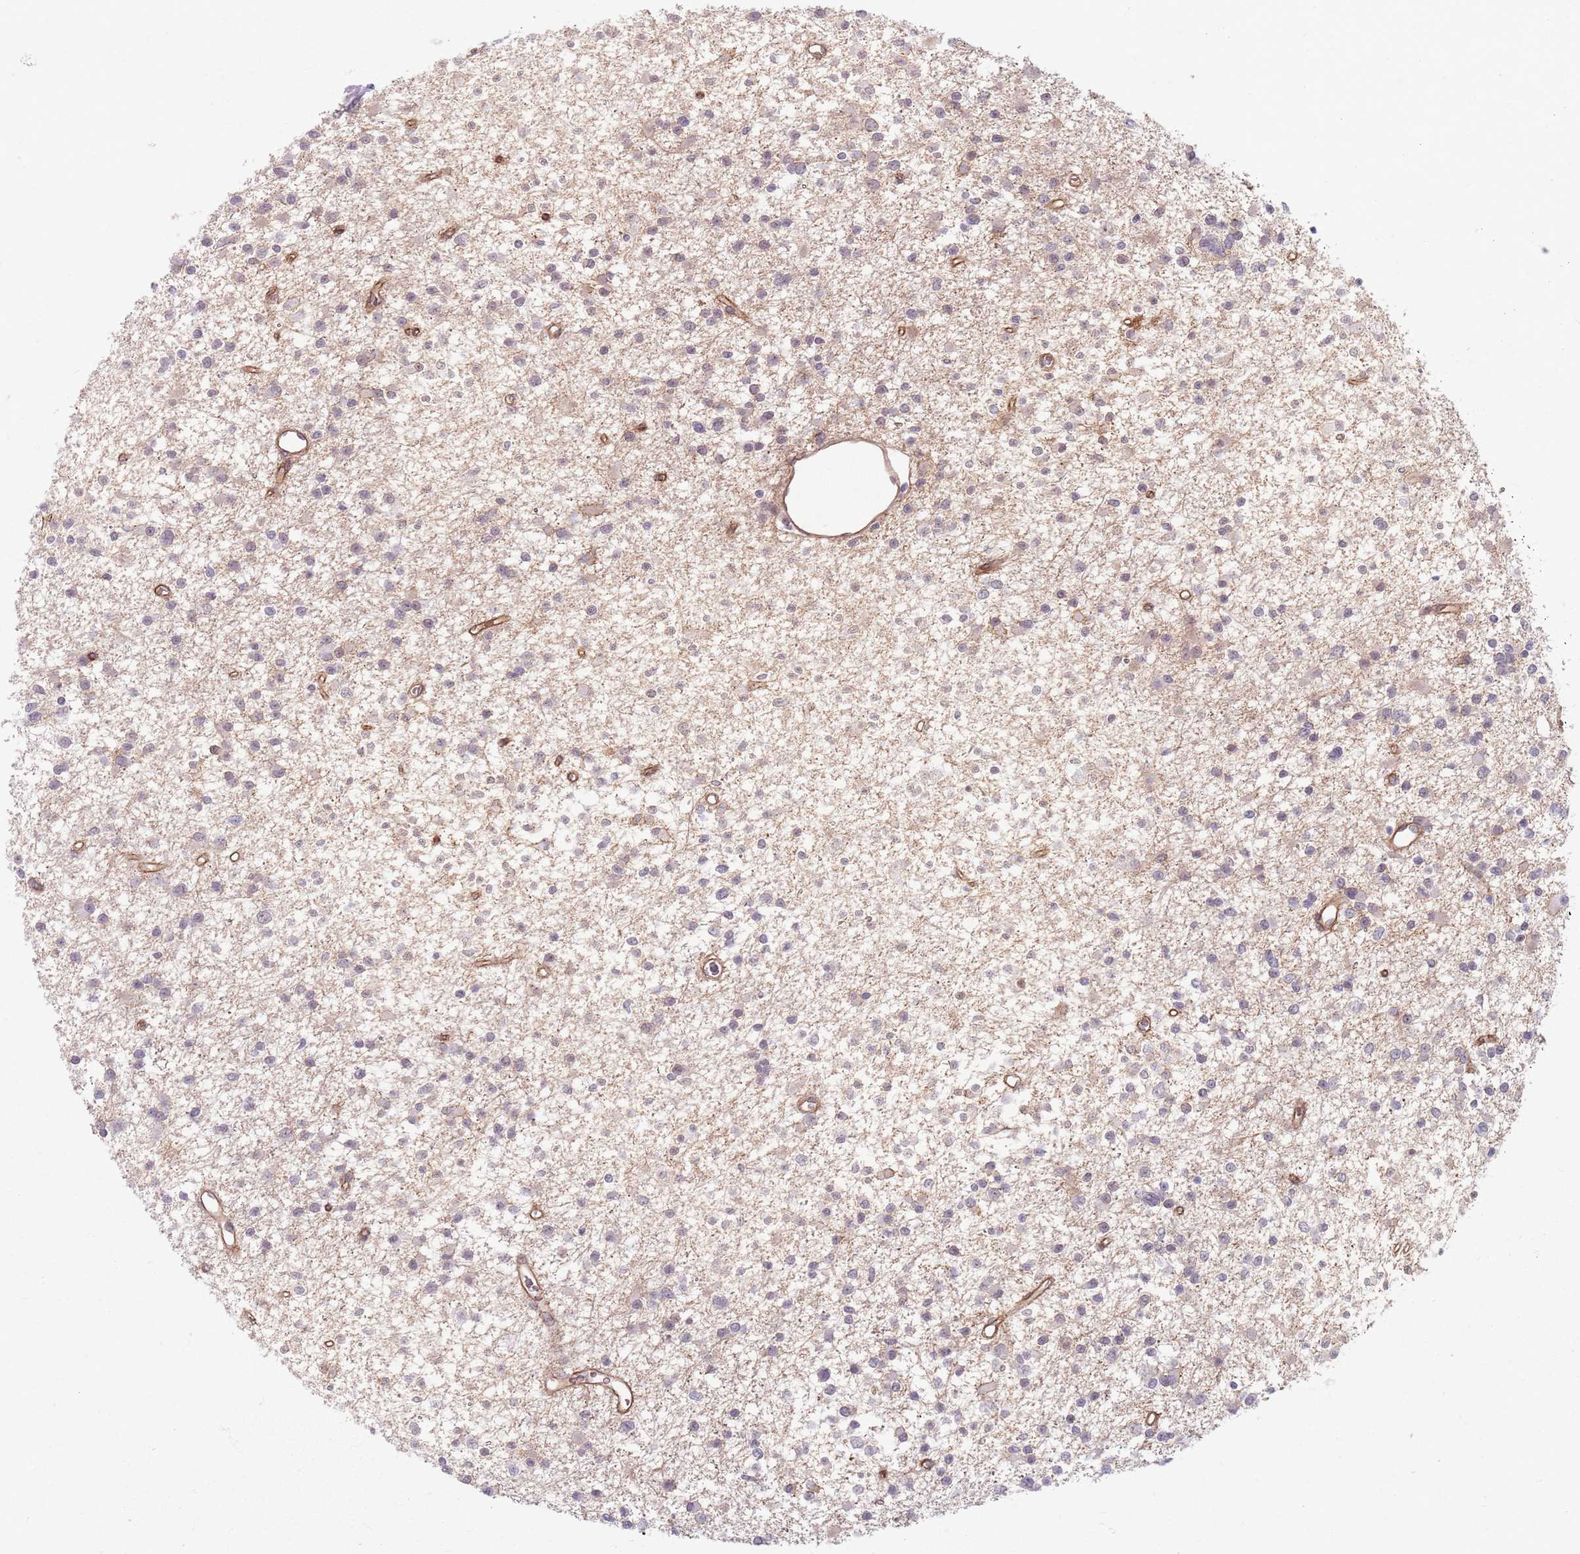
{"staining": {"intensity": "negative", "quantity": "none", "location": "none"}, "tissue": "glioma", "cell_type": "Tumor cells", "image_type": "cancer", "snomed": [{"axis": "morphology", "description": "Glioma, malignant, Low grade"}, {"axis": "topography", "description": "Brain"}], "caption": "There is no significant expression in tumor cells of malignant glioma (low-grade). The staining was performed using DAB (3,3'-diaminobenzidine) to visualize the protein expression in brown, while the nuclei were stained in blue with hematoxylin (Magnification: 20x).", "gene": "KCNA5", "patient": {"sex": "female", "age": 22}}